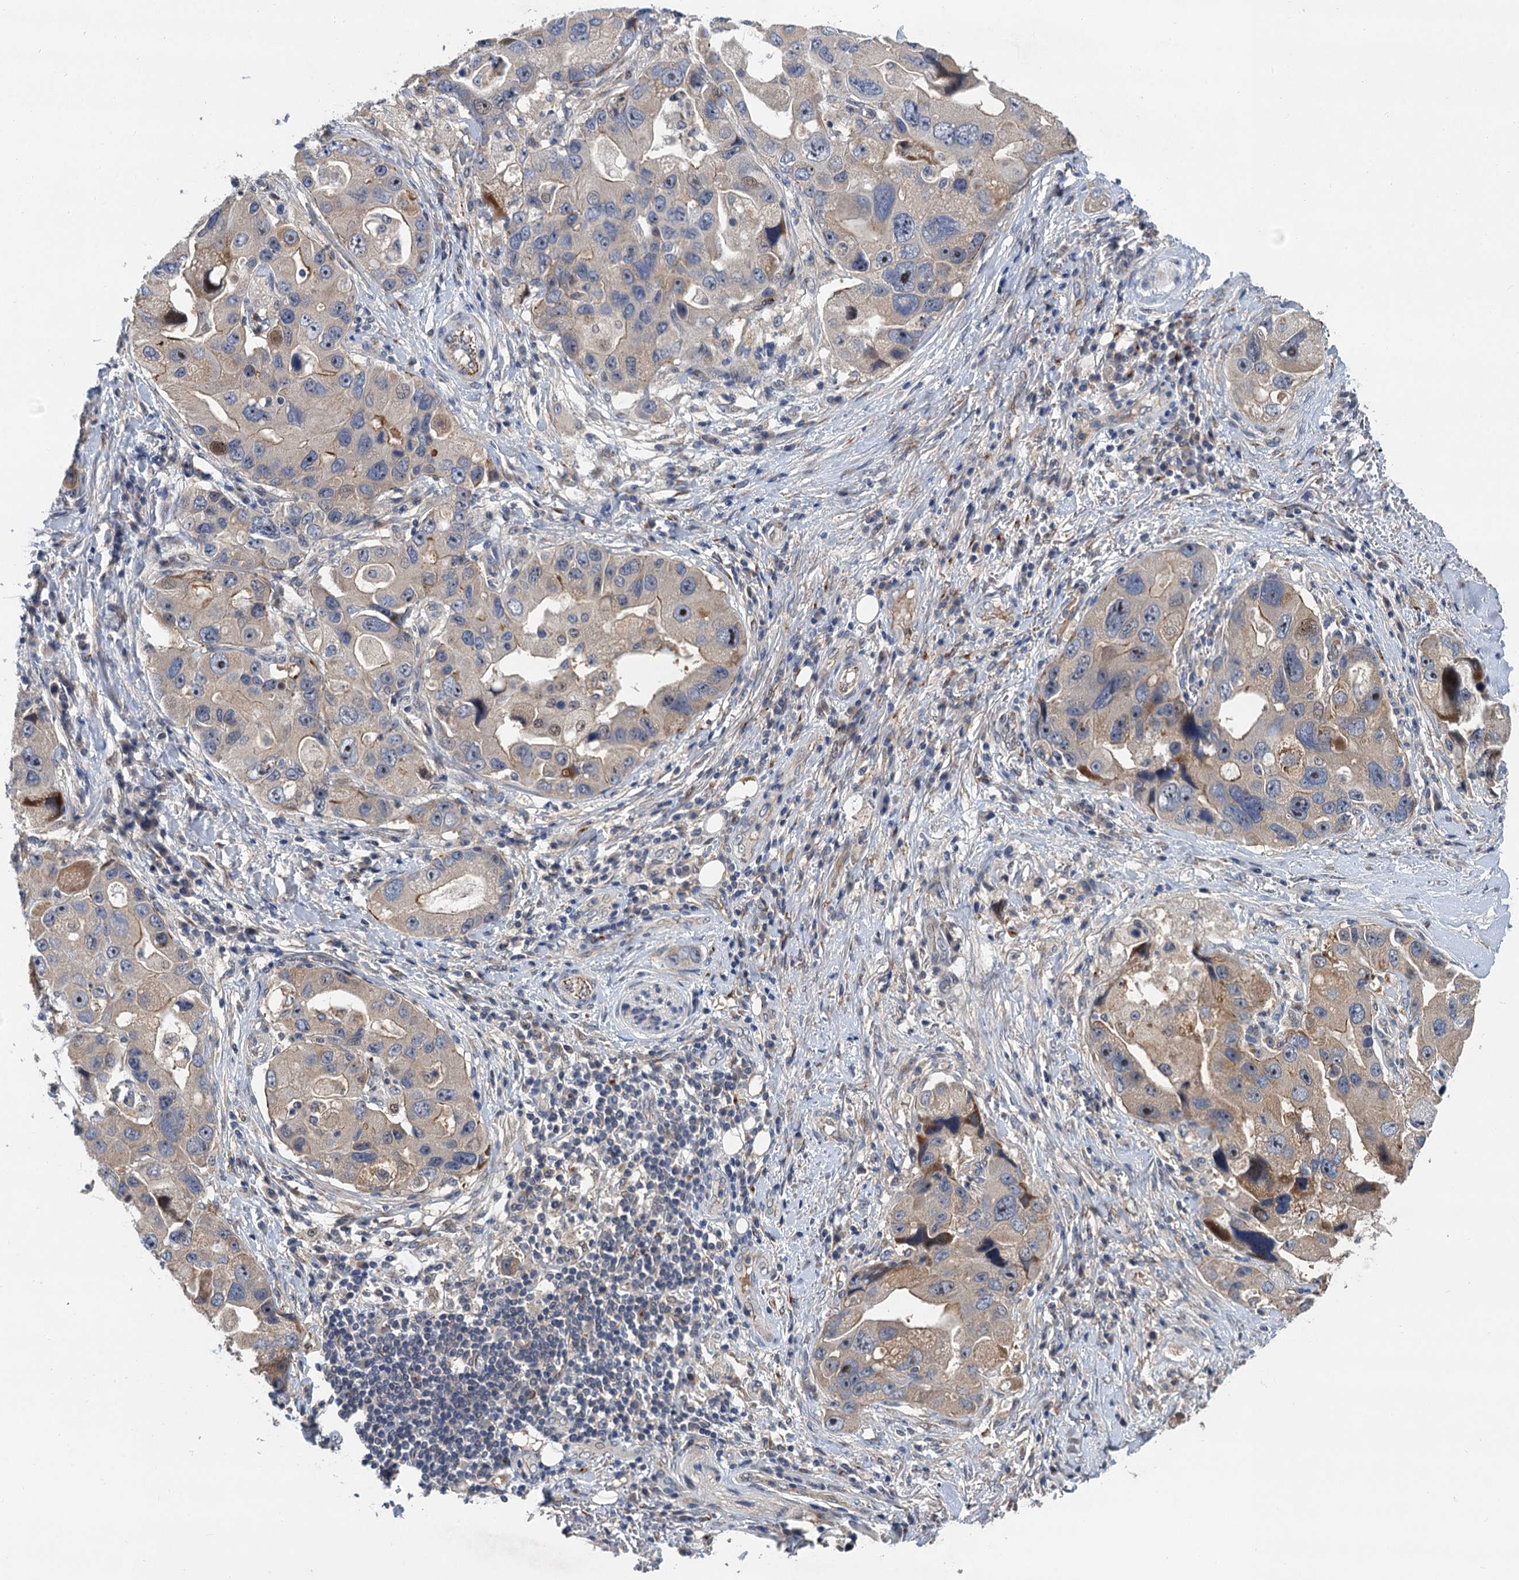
{"staining": {"intensity": "weak", "quantity": "<25%", "location": "cytoplasmic/membranous"}, "tissue": "lung cancer", "cell_type": "Tumor cells", "image_type": "cancer", "snomed": [{"axis": "morphology", "description": "Adenocarcinoma, NOS"}, {"axis": "topography", "description": "Lung"}], "caption": "Immunohistochemistry (IHC) micrograph of neoplastic tissue: adenocarcinoma (lung) stained with DAB exhibits no significant protein positivity in tumor cells.", "gene": "TRAF7", "patient": {"sex": "female", "age": 54}}